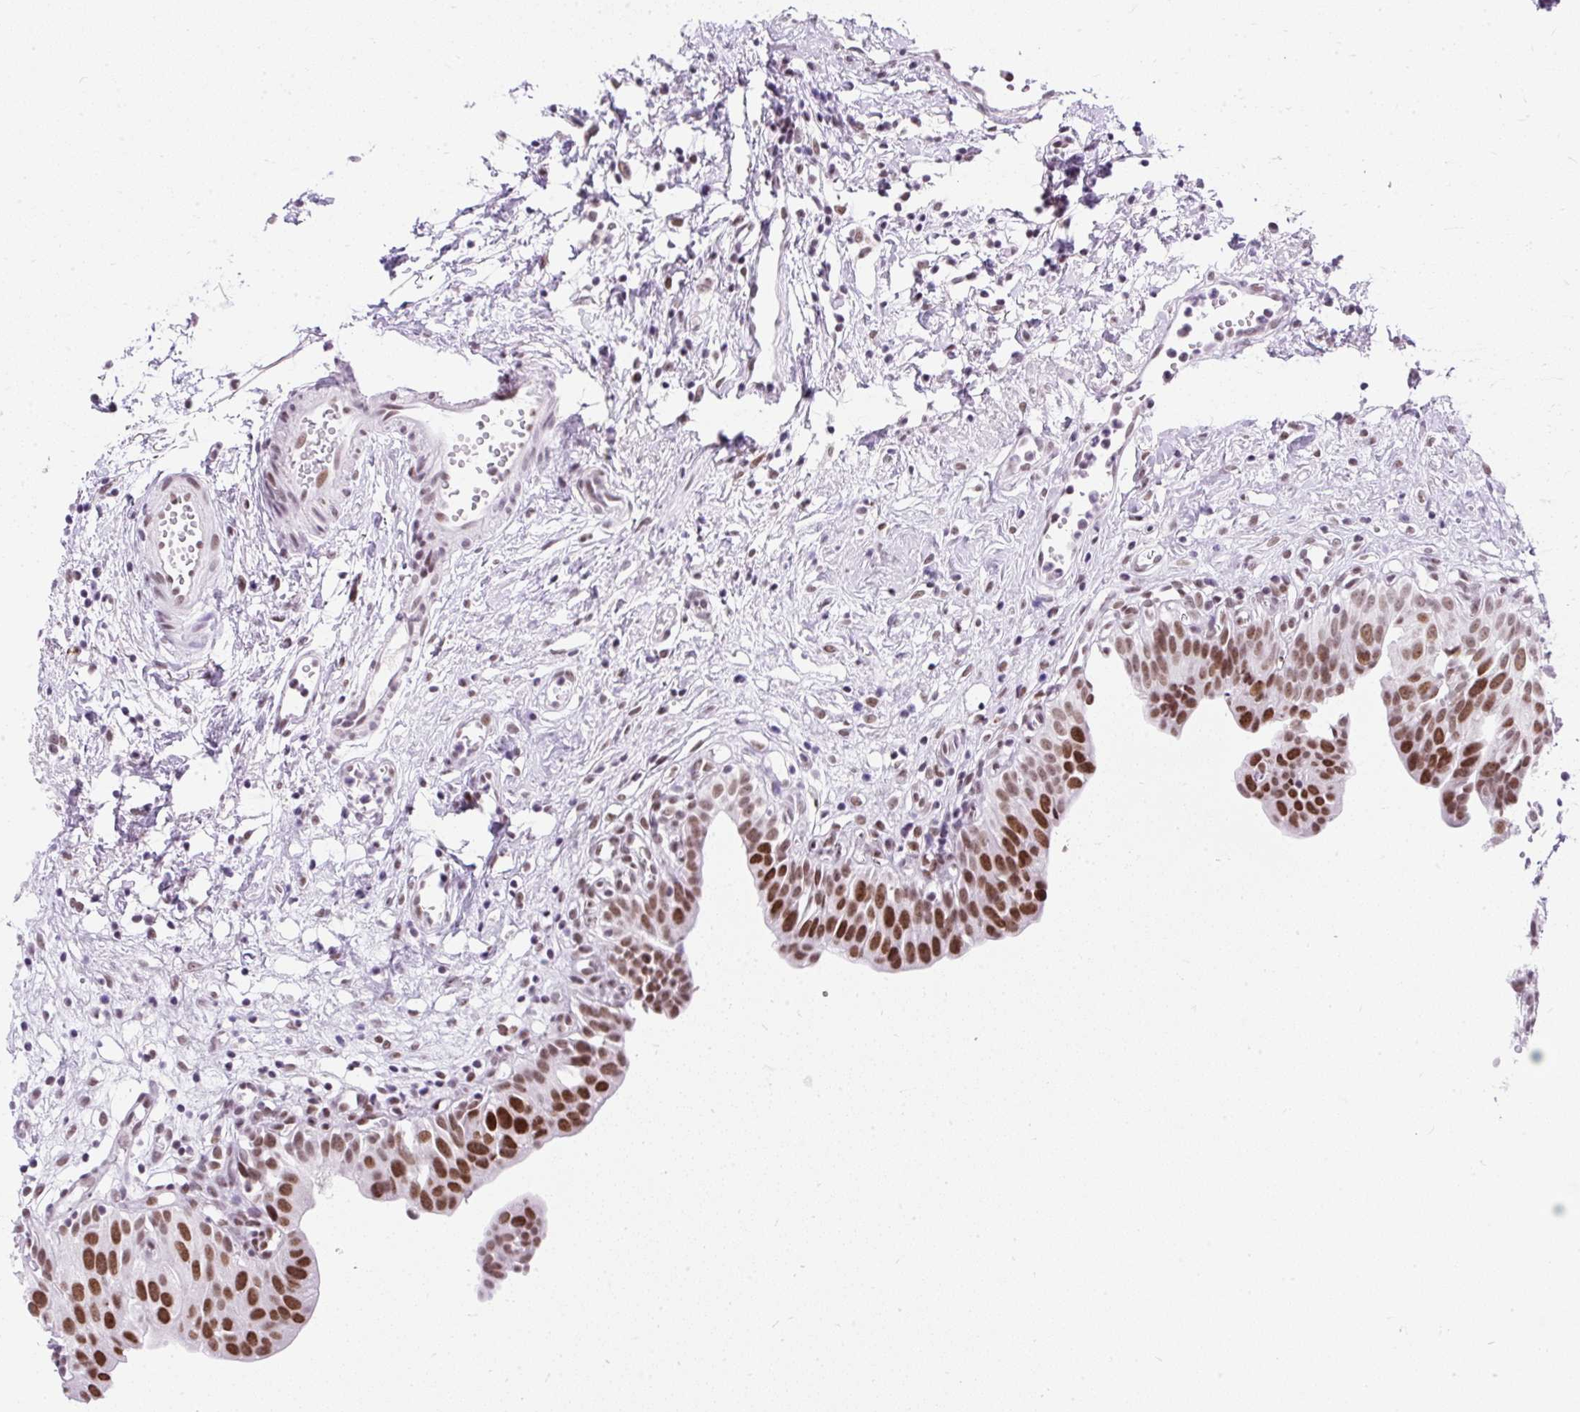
{"staining": {"intensity": "strong", "quantity": ">75%", "location": "nuclear"}, "tissue": "urinary bladder", "cell_type": "Urothelial cells", "image_type": "normal", "snomed": [{"axis": "morphology", "description": "Normal tissue, NOS"}, {"axis": "topography", "description": "Urinary bladder"}], "caption": "IHC of unremarkable human urinary bladder demonstrates high levels of strong nuclear expression in about >75% of urothelial cells. (DAB IHC, brown staining for protein, blue staining for nuclei).", "gene": "PLCXD2", "patient": {"sex": "male", "age": 51}}